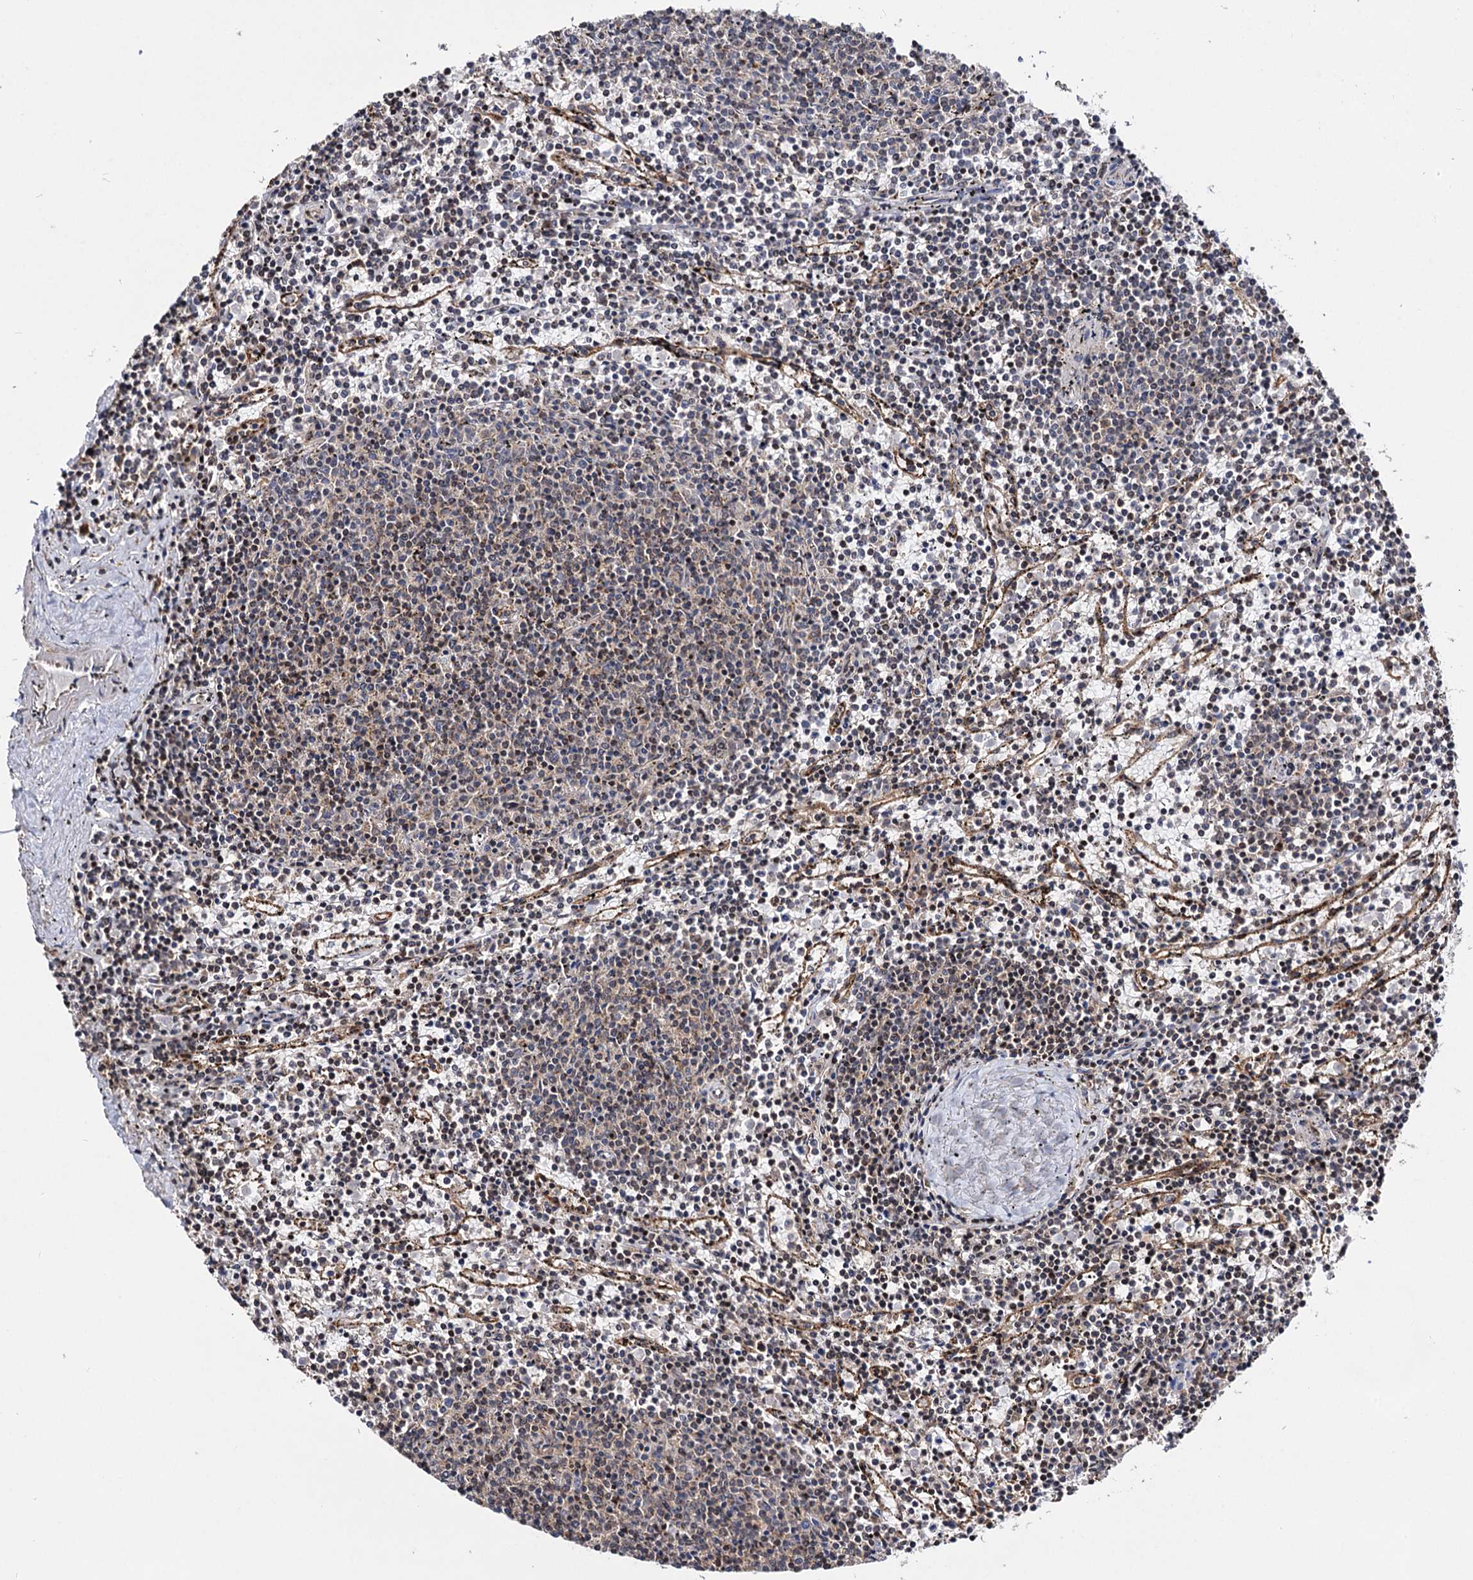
{"staining": {"intensity": "weak", "quantity": "25%-75%", "location": "cytoplasmic/membranous"}, "tissue": "lymphoma", "cell_type": "Tumor cells", "image_type": "cancer", "snomed": [{"axis": "morphology", "description": "Malignant lymphoma, non-Hodgkin's type, Low grade"}, {"axis": "topography", "description": "Spleen"}], "caption": "Lymphoma was stained to show a protein in brown. There is low levels of weak cytoplasmic/membranous positivity in approximately 25%-75% of tumor cells.", "gene": "CEP76", "patient": {"sex": "female", "age": 50}}